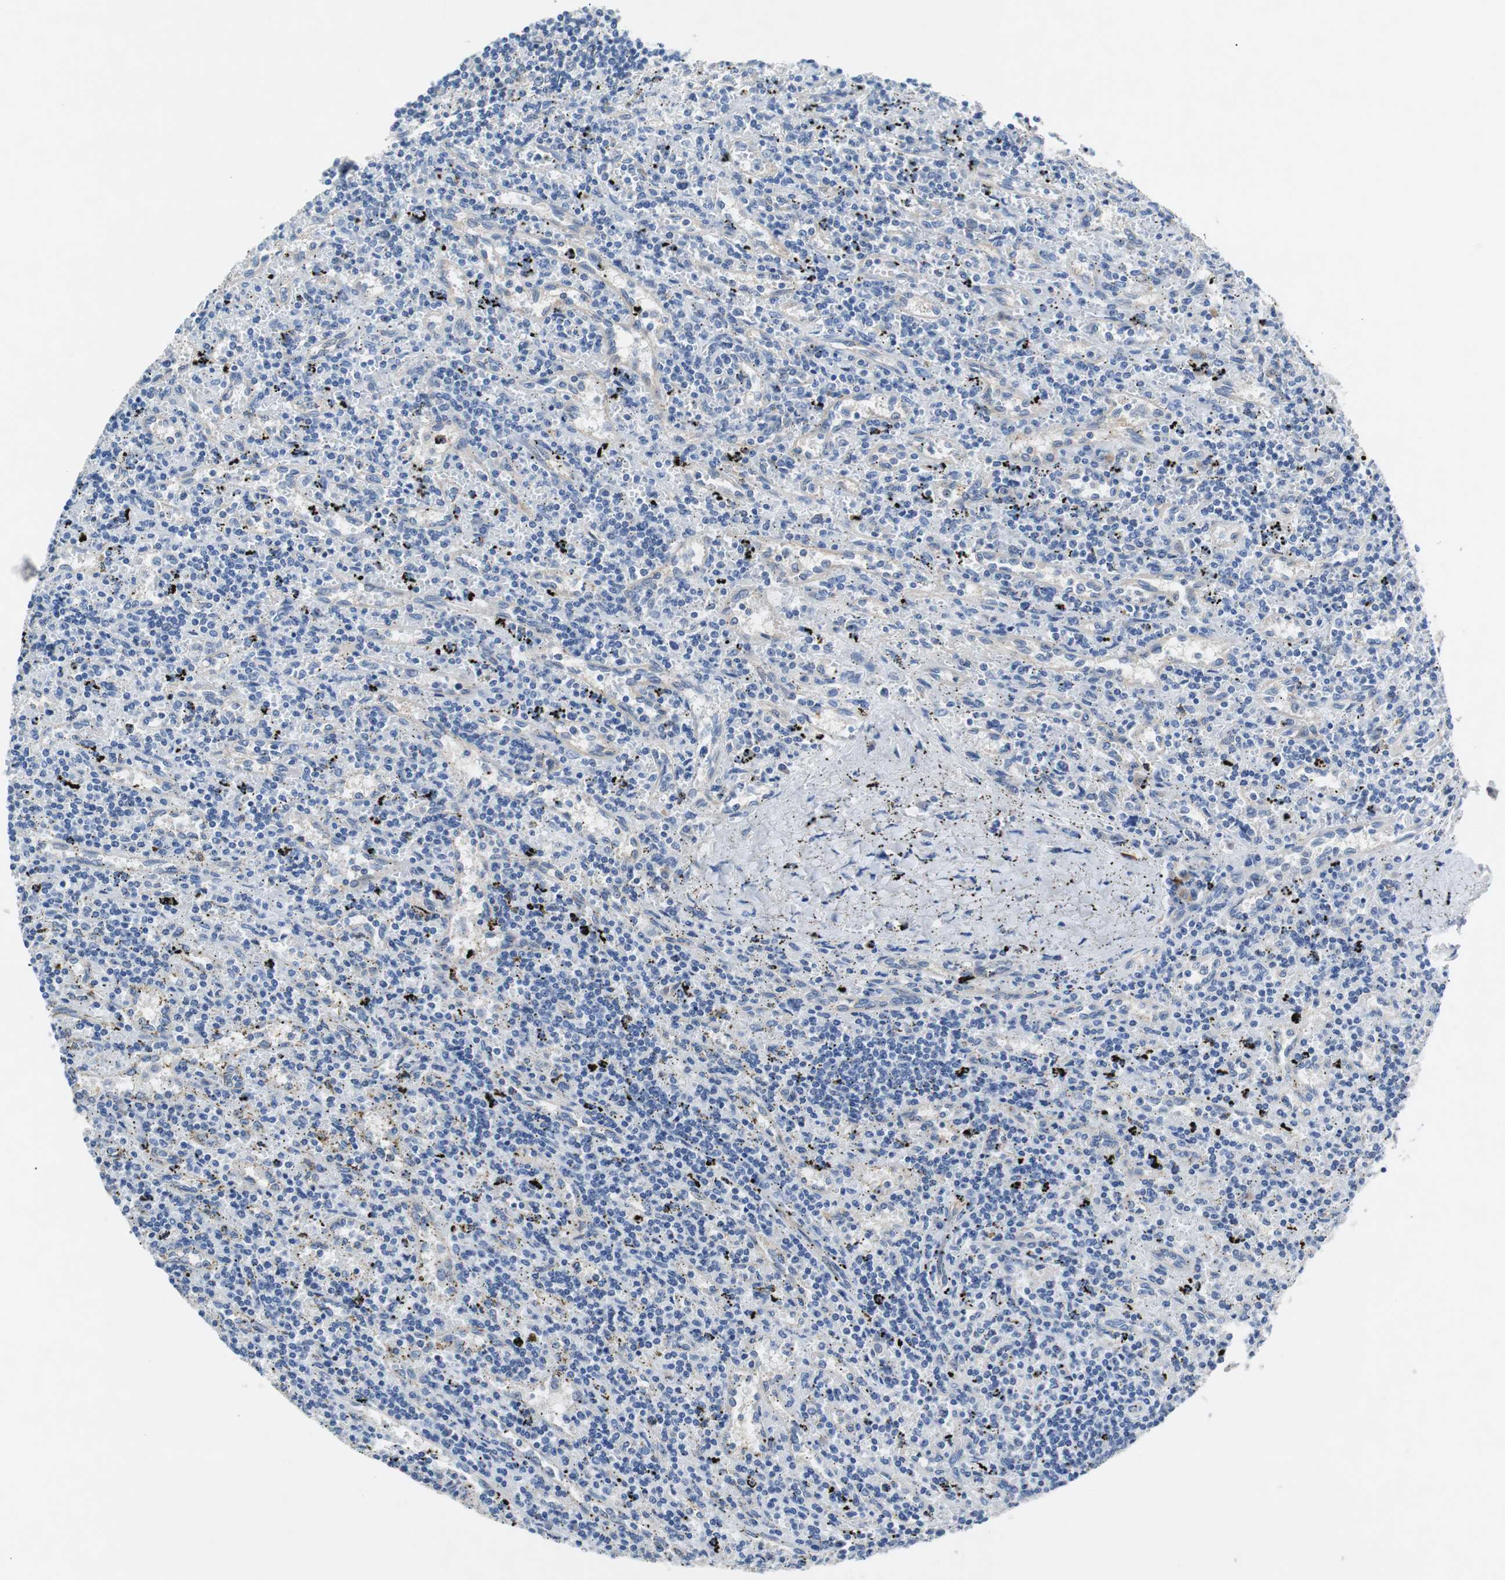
{"staining": {"intensity": "negative", "quantity": "none", "location": "none"}, "tissue": "lymphoma", "cell_type": "Tumor cells", "image_type": "cancer", "snomed": [{"axis": "morphology", "description": "Malignant lymphoma, non-Hodgkin's type, Low grade"}, {"axis": "topography", "description": "Spleen"}], "caption": "A micrograph of human lymphoma is negative for staining in tumor cells. (DAB immunohistochemistry (IHC) visualized using brightfield microscopy, high magnification).", "gene": "EEF2K", "patient": {"sex": "male", "age": 76}}